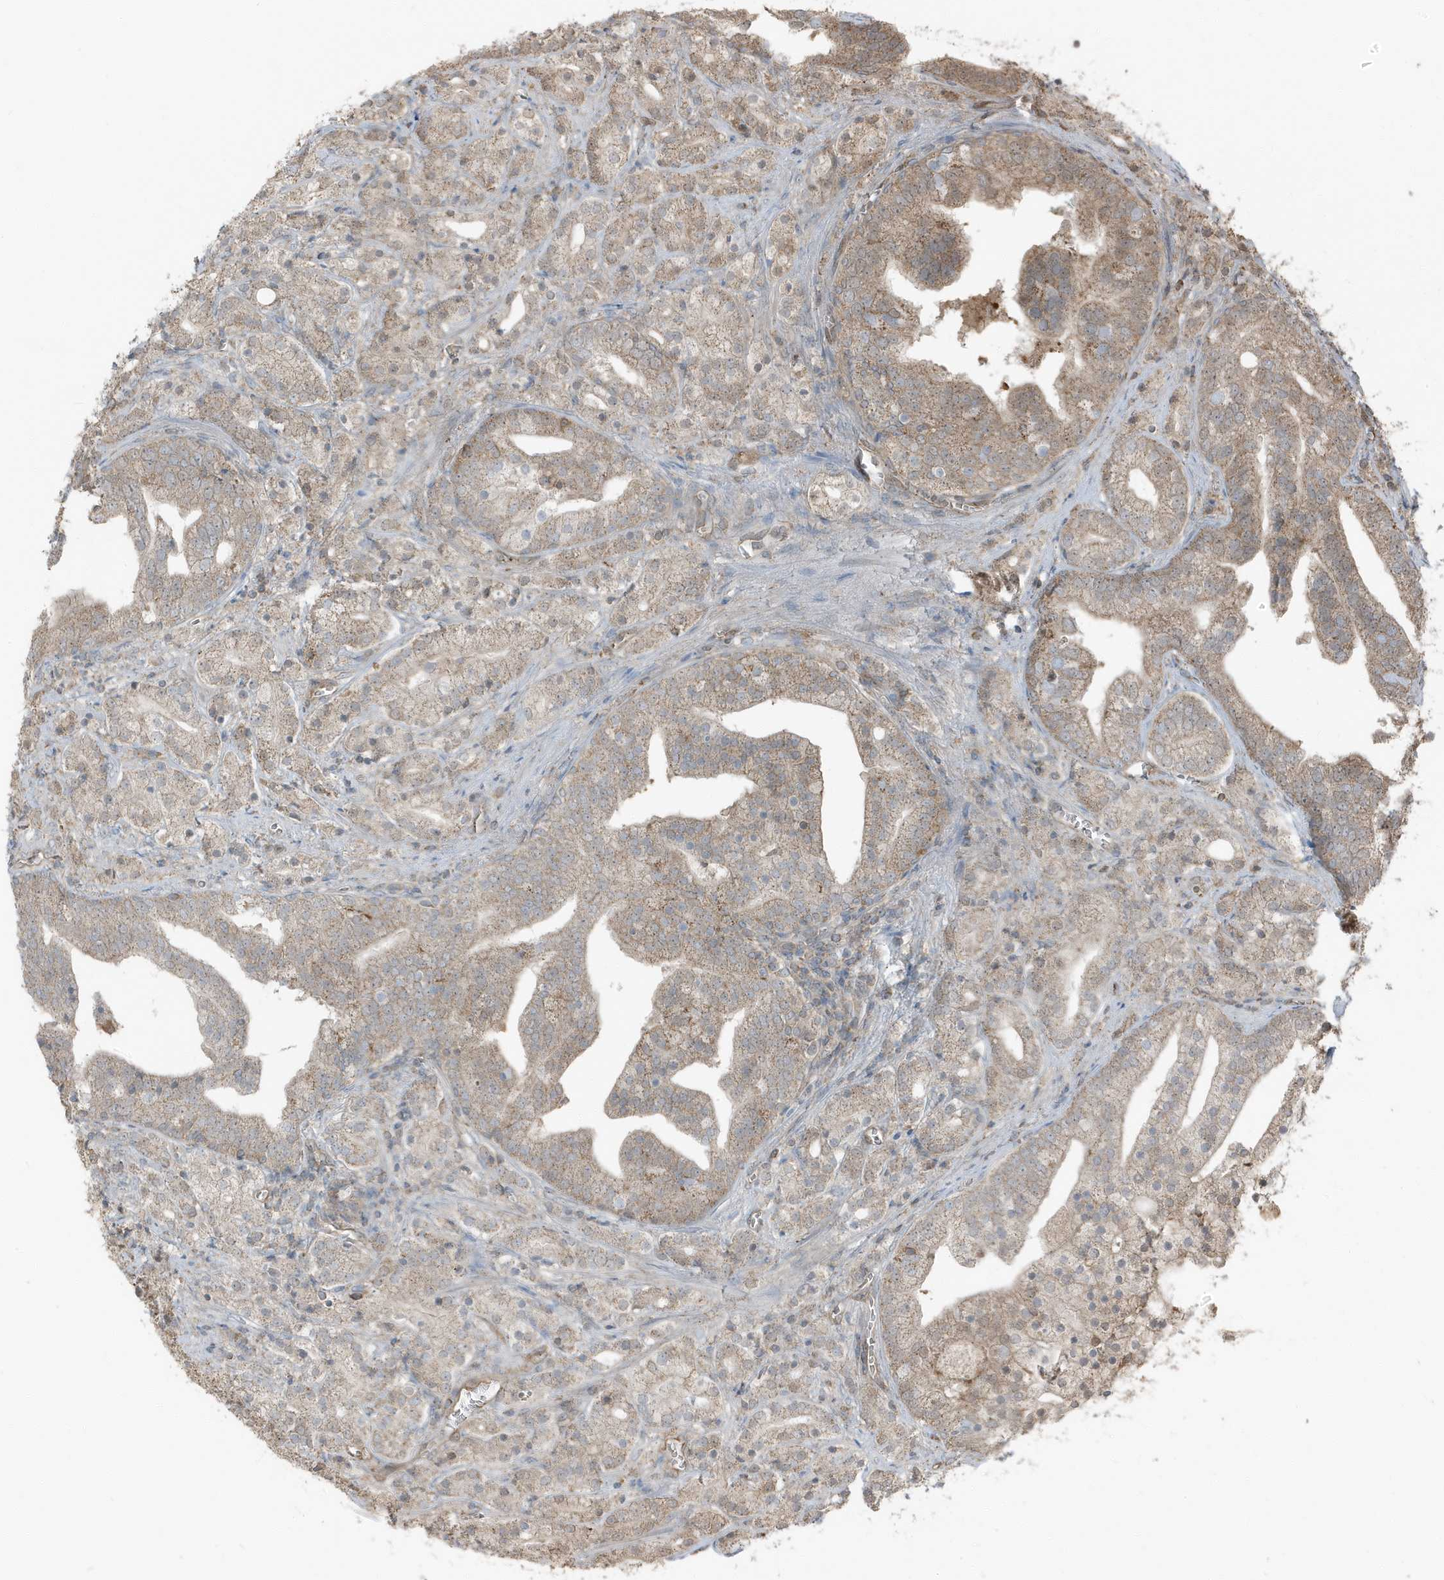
{"staining": {"intensity": "moderate", "quantity": "25%-75%", "location": "cytoplasmic/membranous"}, "tissue": "prostate cancer", "cell_type": "Tumor cells", "image_type": "cancer", "snomed": [{"axis": "morphology", "description": "Adenocarcinoma, High grade"}, {"axis": "topography", "description": "Prostate"}], "caption": "Human high-grade adenocarcinoma (prostate) stained with a brown dye demonstrates moderate cytoplasmic/membranous positive positivity in about 25%-75% of tumor cells.", "gene": "AZI2", "patient": {"sex": "male", "age": 57}}